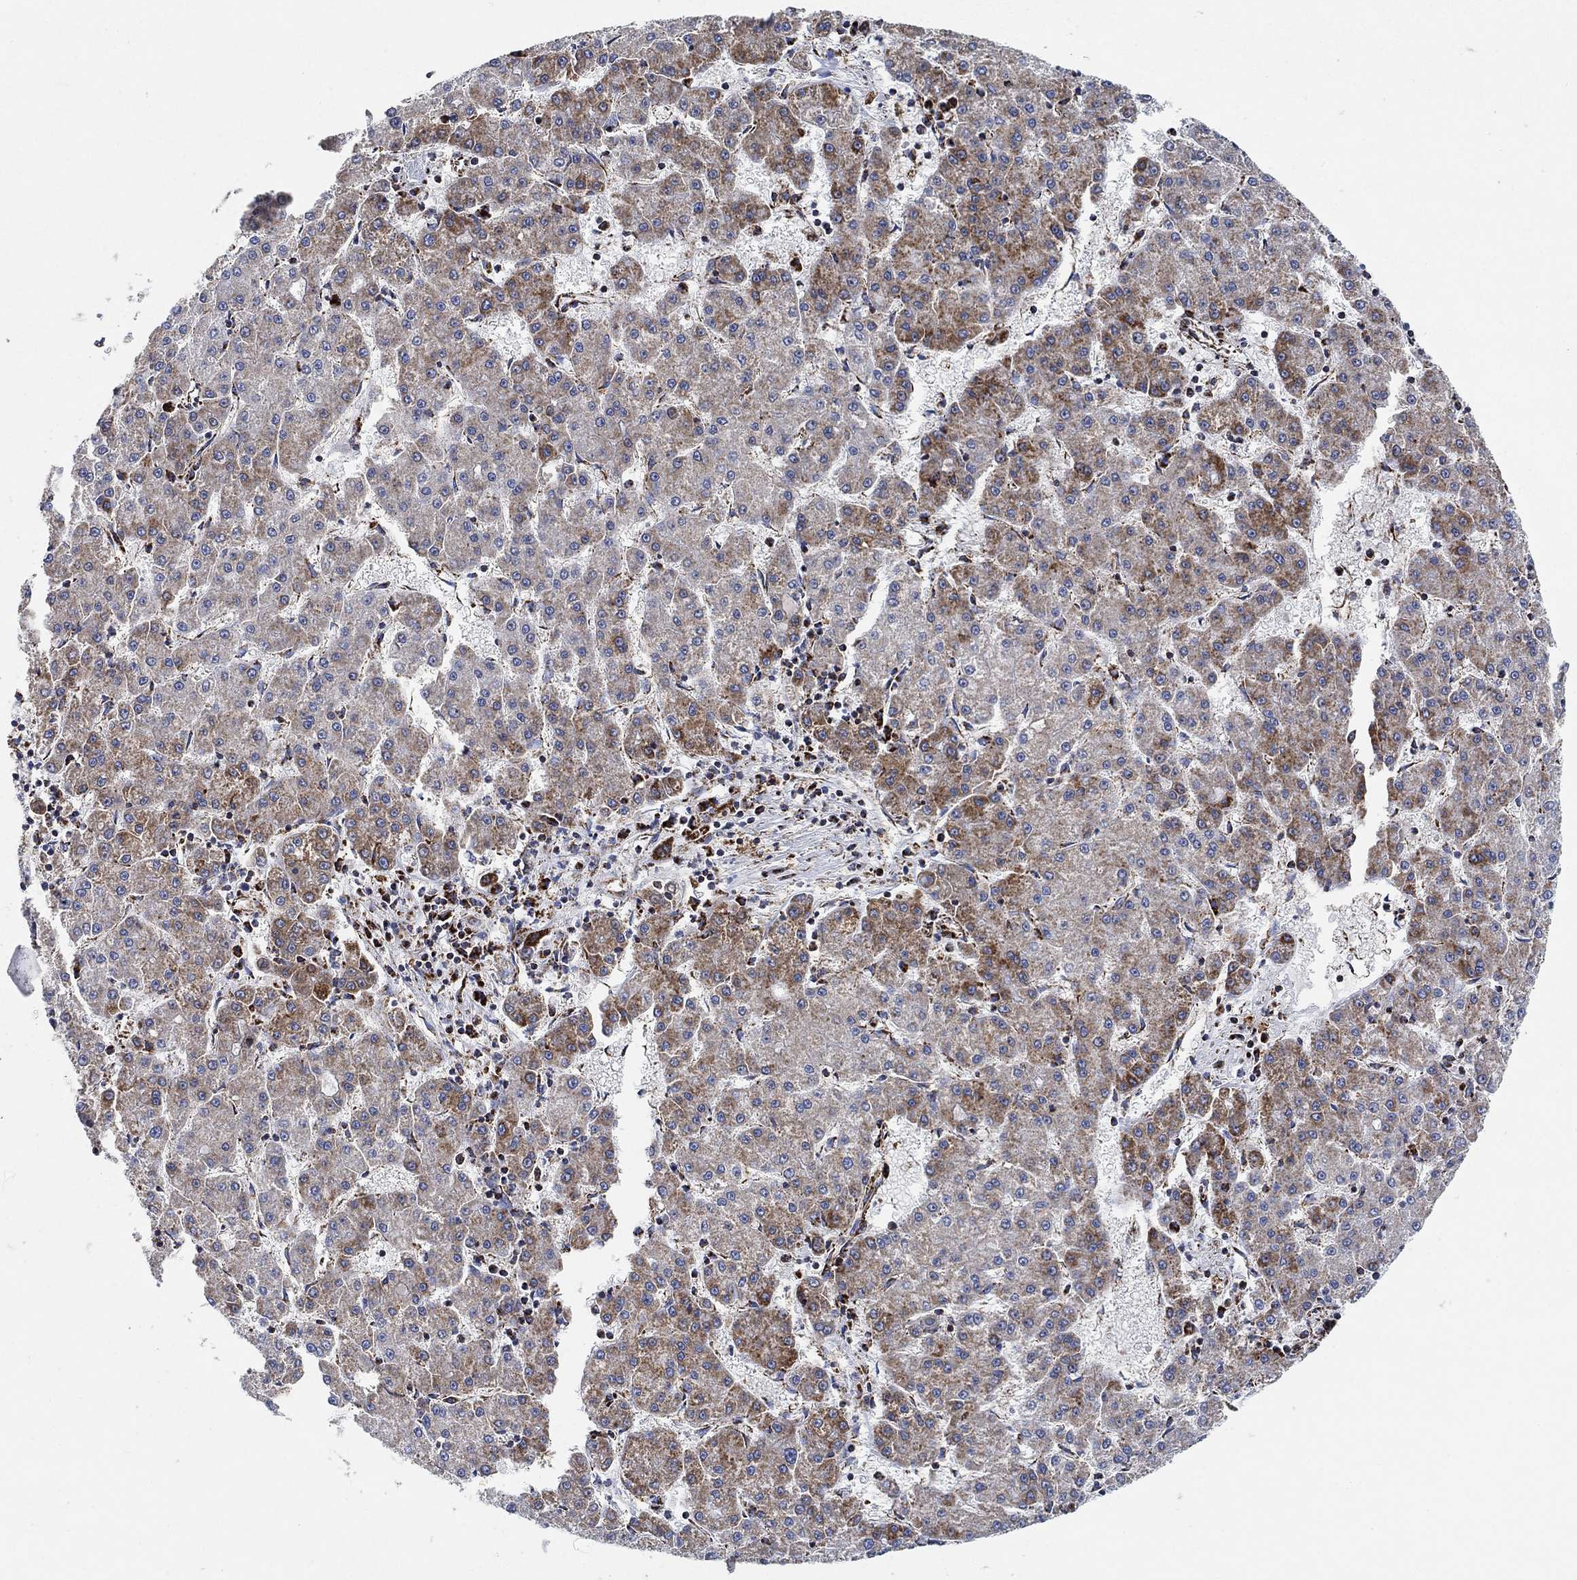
{"staining": {"intensity": "moderate", "quantity": "<25%", "location": "cytoplasmic/membranous"}, "tissue": "liver cancer", "cell_type": "Tumor cells", "image_type": "cancer", "snomed": [{"axis": "morphology", "description": "Carcinoma, Hepatocellular, NOS"}, {"axis": "topography", "description": "Liver"}], "caption": "Moderate cytoplasmic/membranous positivity is appreciated in about <25% of tumor cells in hepatocellular carcinoma (liver). The staining was performed using DAB (3,3'-diaminobenzidine), with brown indicating positive protein expression. Nuclei are stained blue with hematoxylin.", "gene": "NDUFS3", "patient": {"sex": "male", "age": 73}}